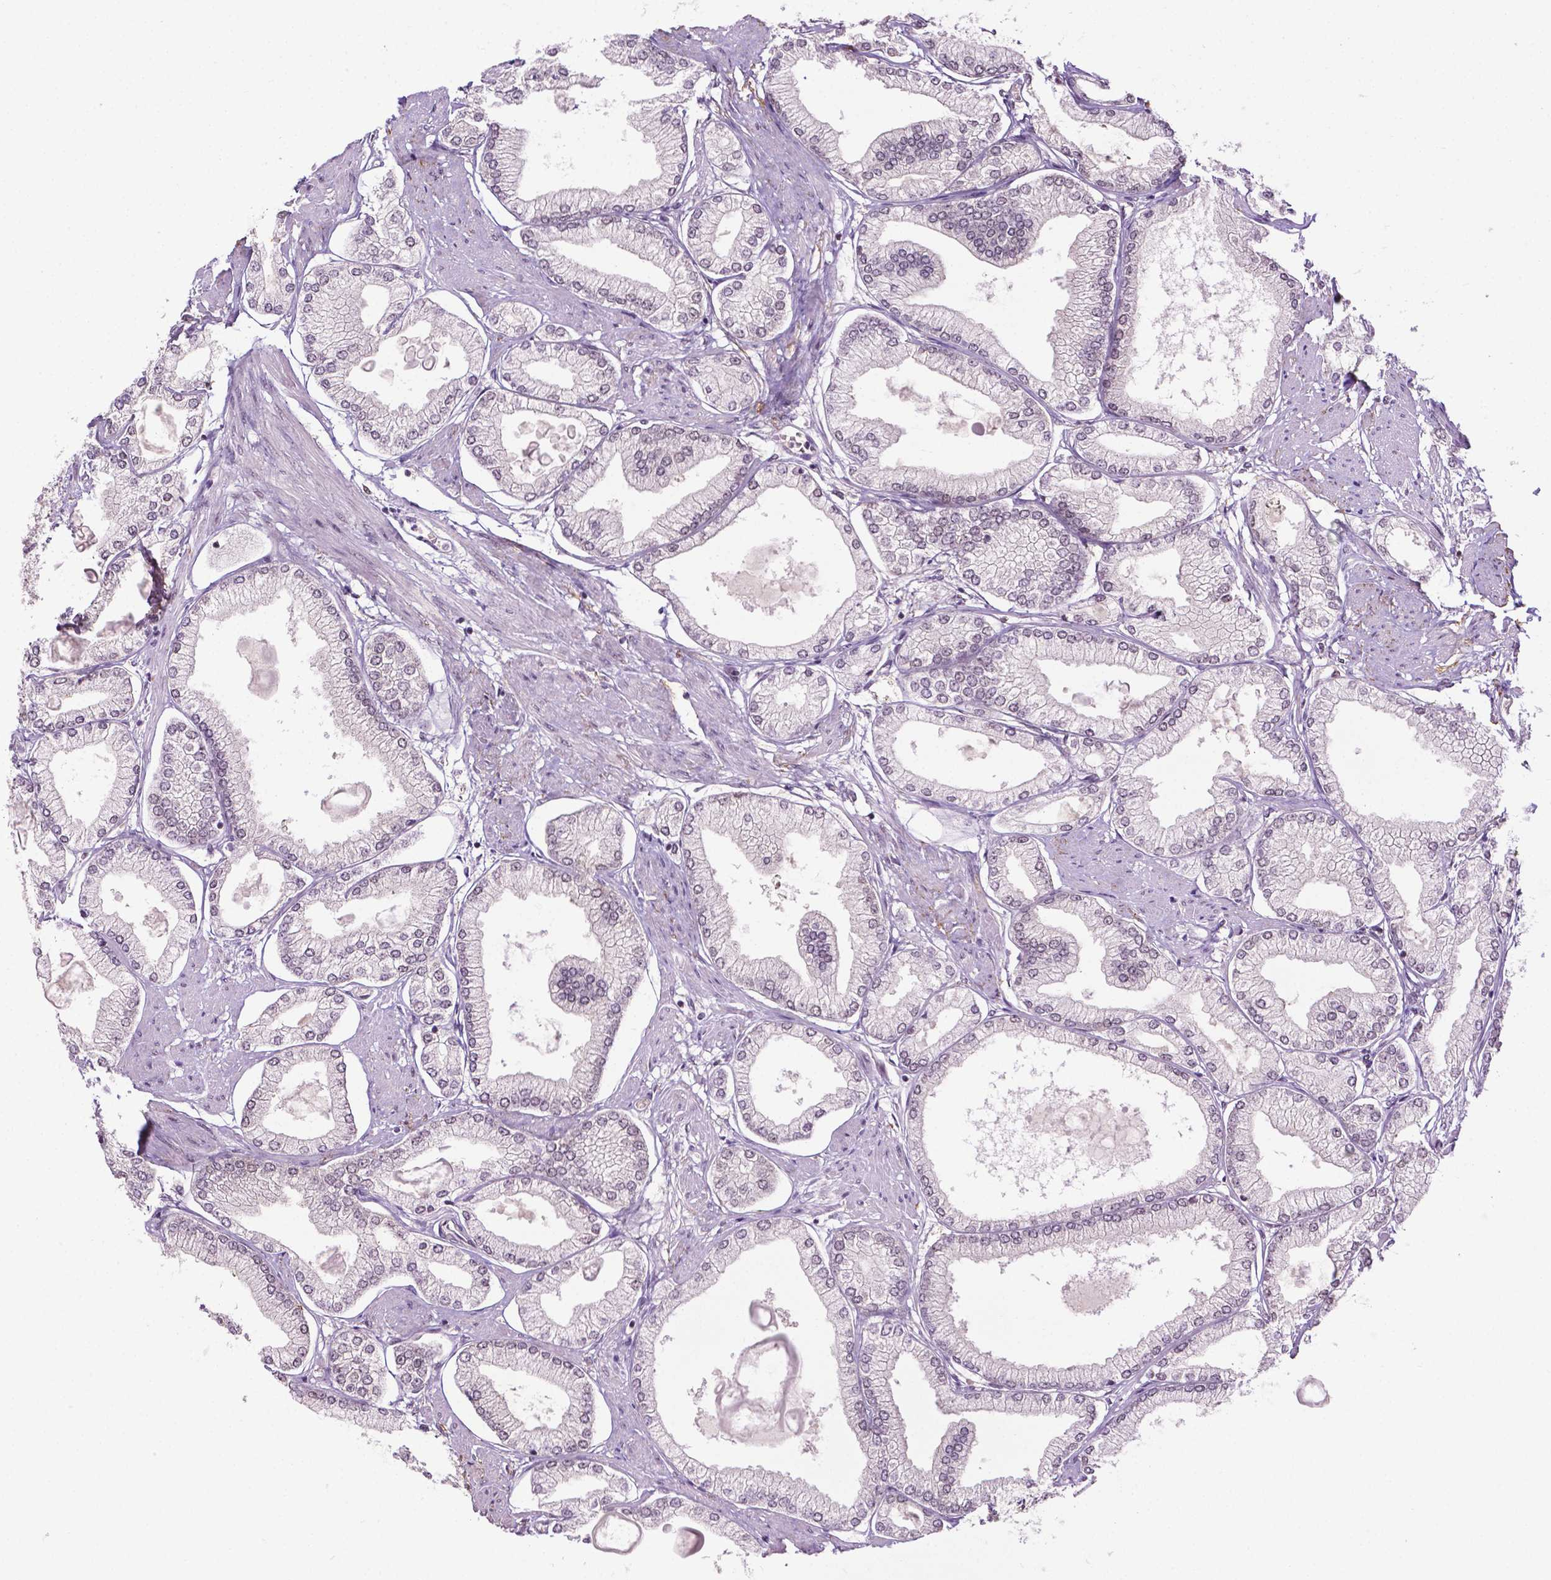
{"staining": {"intensity": "negative", "quantity": "none", "location": "none"}, "tissue": "prostate cancer", "cell_type": "Tumor cells", "image_type": "cancer", "snomed": [{"axis": "morphology", "description": "Adenocarcinoma, High grade"}, {"axis": "topography", "description": "Prostate"}], "caption": "Immunohistochemical staining of prostate cancer reveals no significant positivity in tumor cells.", "gene": "UBQLN4", "patient": {"sex": "male", "age": 68}}